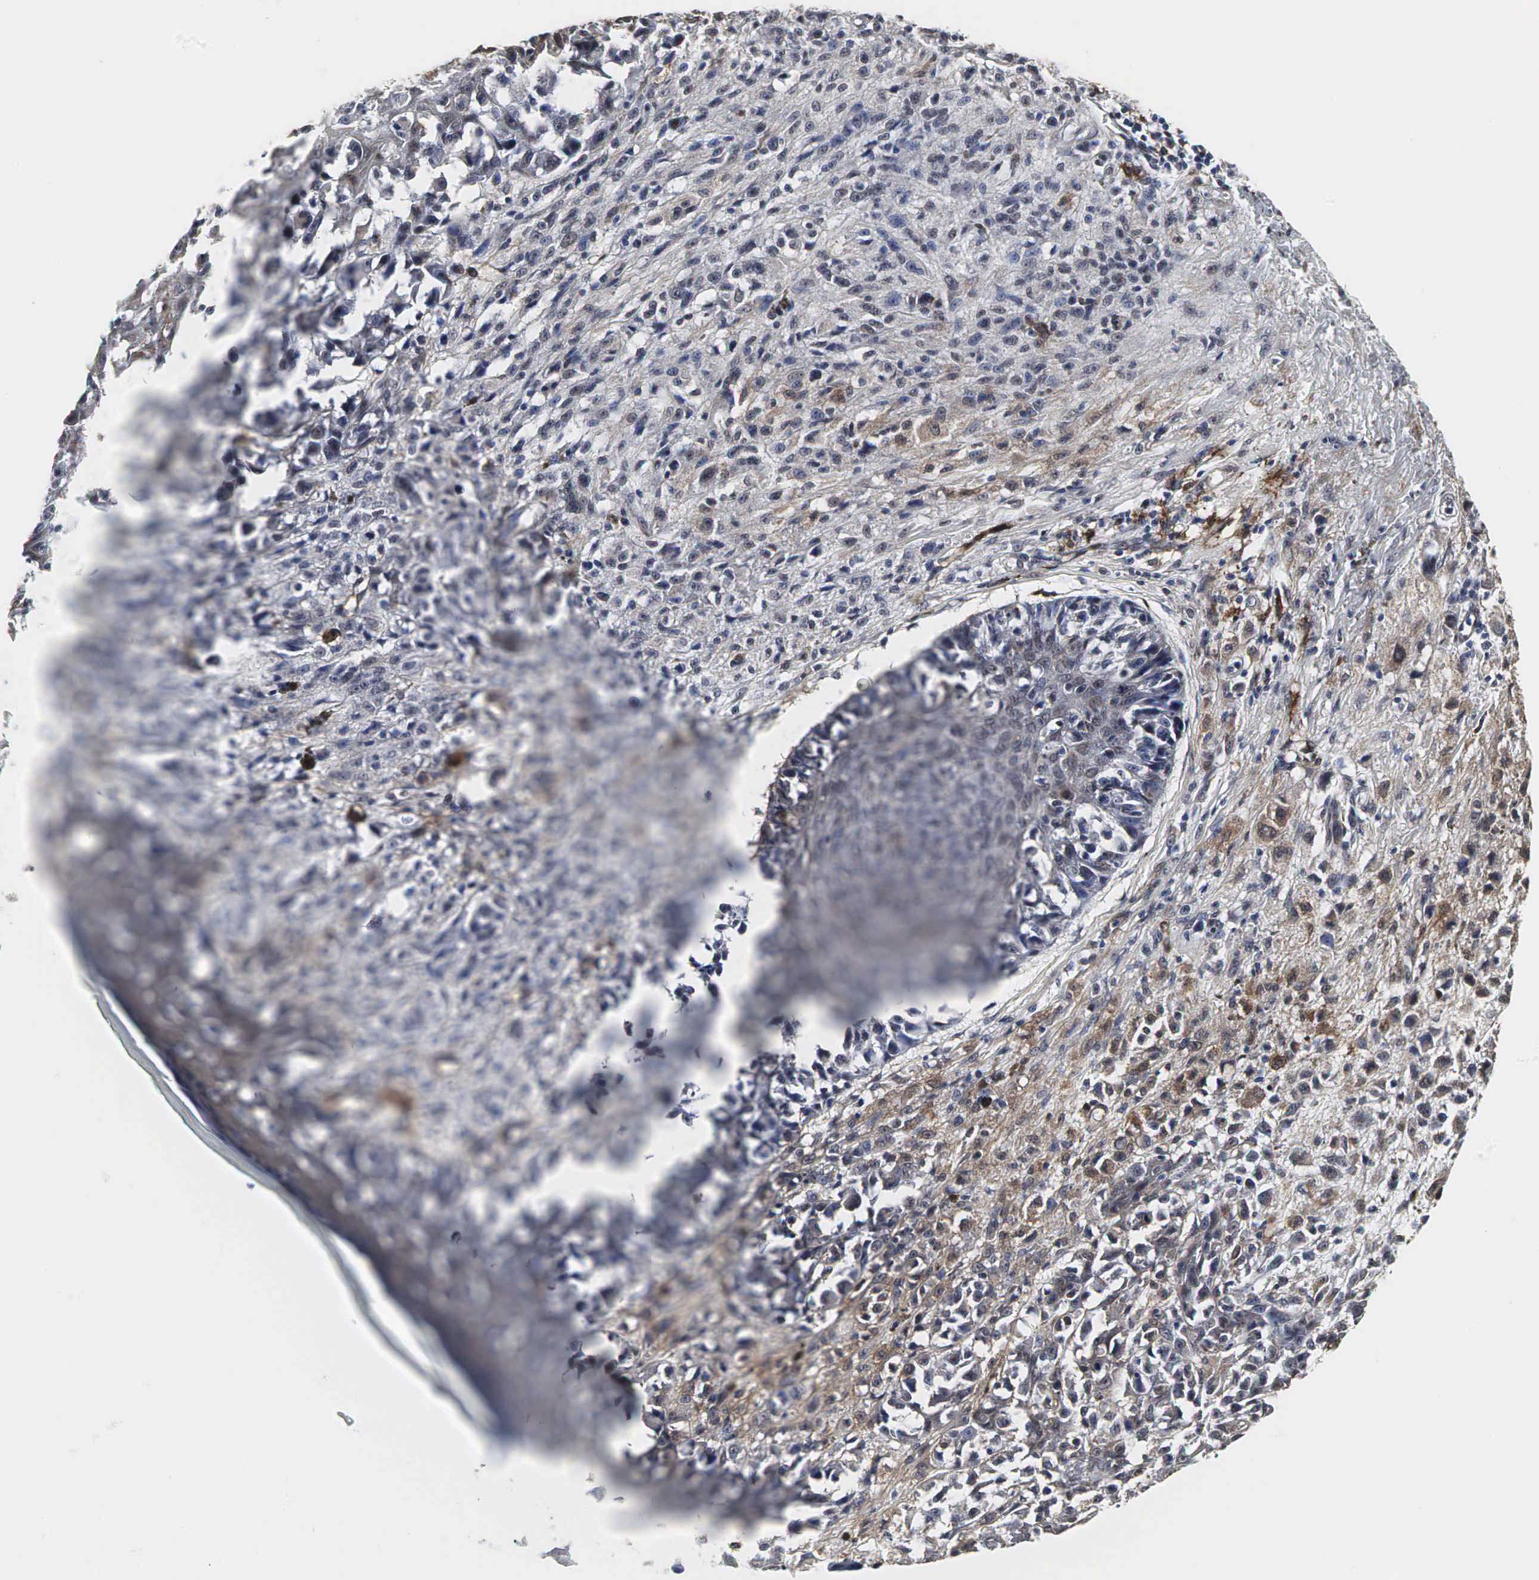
{"staining": {"intensity": "weak", "quantity": "<25%", "location": "cytoplasmic/membranous,nuclear"}, "tissue": "melanoma", "cell_type": "Tumor cells", "image_type": "cancer", "snomed": [{"axis": "morphology", "description": "Malignant melanoma, NOS"}, {"axis": "topography", "description": "Skin"}], "caption": "This is an immunohistochemistry micrograph of malignant melanoma. There is no staining in tumor cells.", "gene": "SPIN1", "patient": {"sex": "male", "age": 80}}